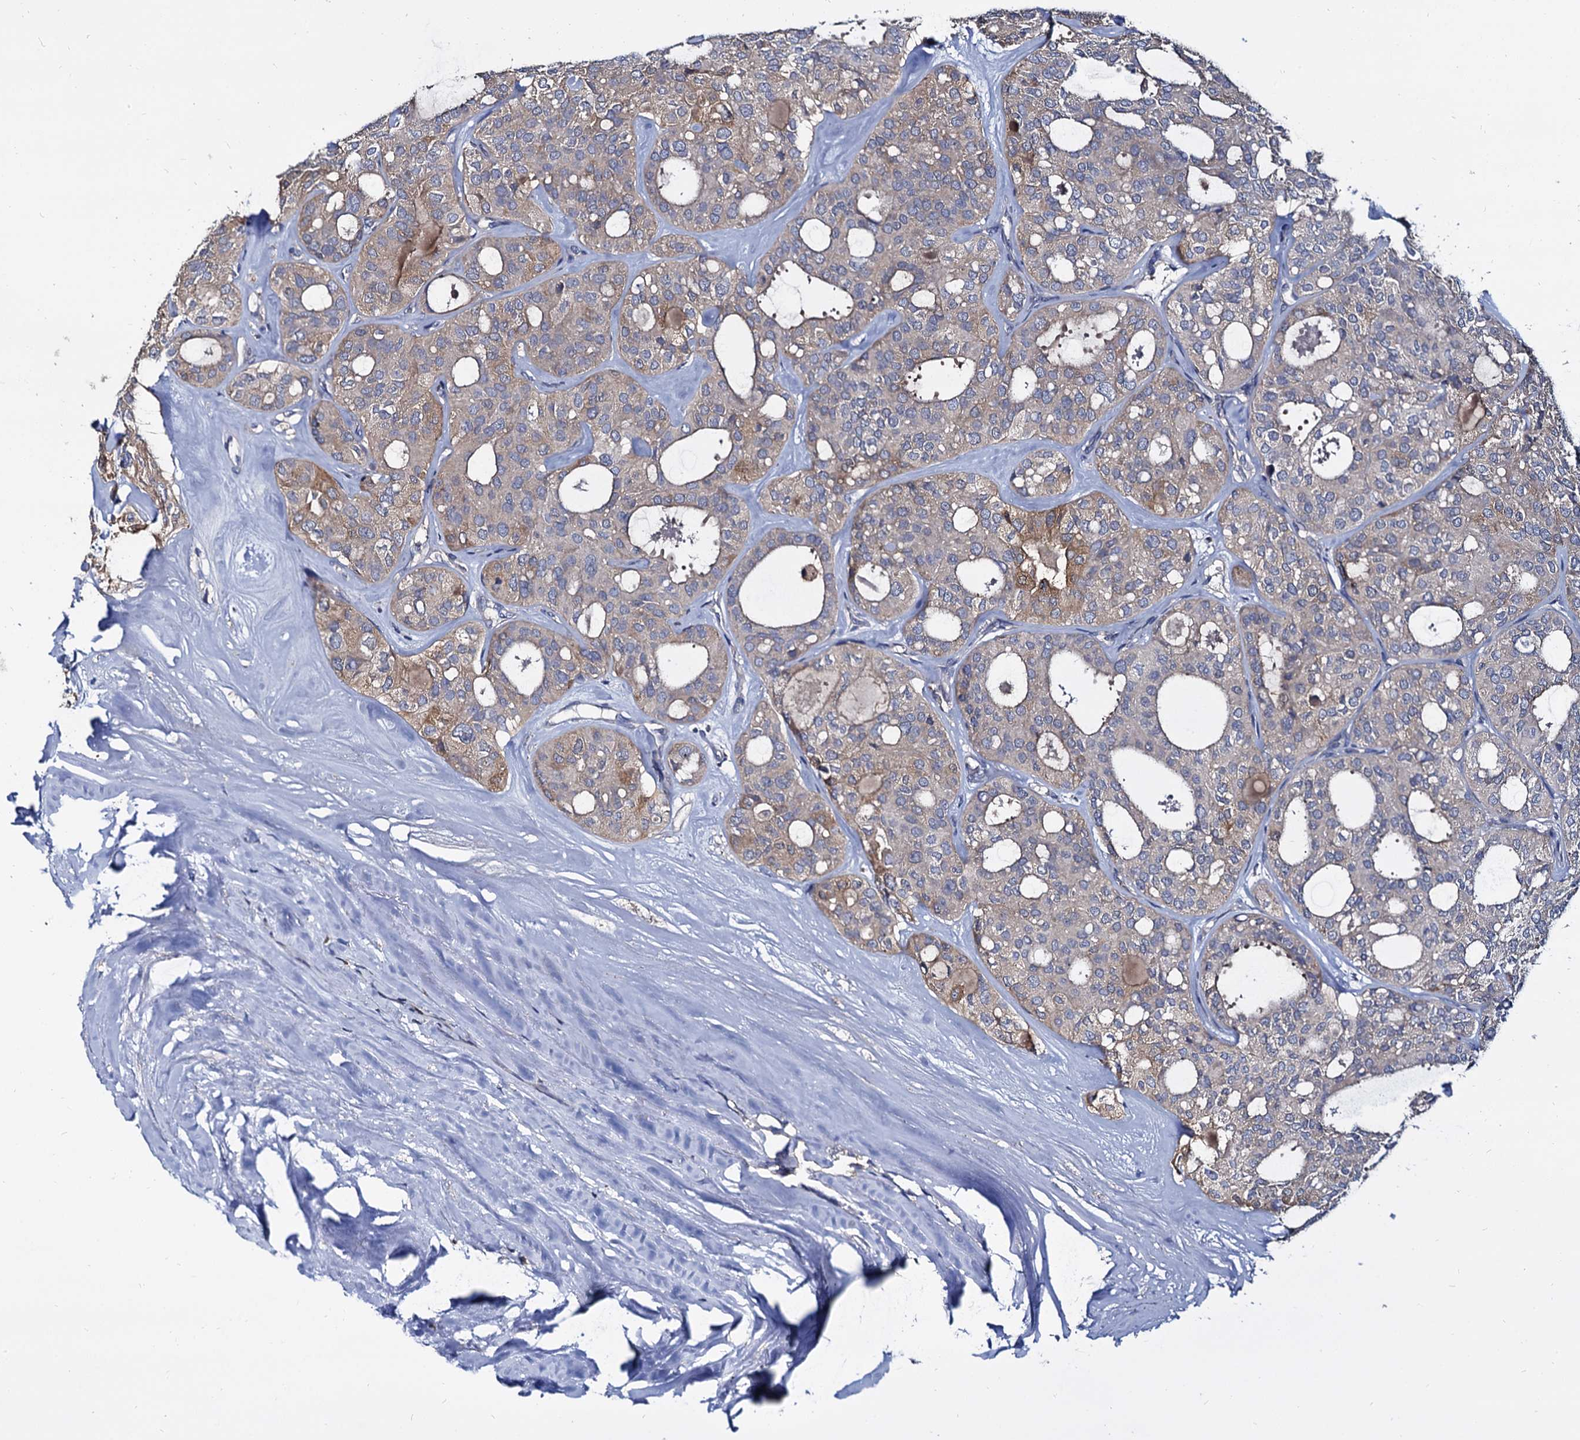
{"staining": {"intensity": "weak", "quantity": "25%-75%", "location": "cytoplasmic/membranous"}, "tissue": "thyroid cancer", "cell_type": "Tumor cells", "image_type": "cancer", "snomed": [{"axis": "morphology", "description": "Follicular adenoma carcinoma, NOS"}, {"axis": "topography", "description": "Thyroid gland"}], "caption": "Thyroid cancer (follicular adenoma carcinoma) stained with DAB (3,3'-diaminobenzidine) immunohistochemistry (IHC) shows low levels of weak cytoplasmic/membranous staining in about 25%-75% of tumor cells.", "gene": "ANKRD13A", "patient": {"sex": "male", "age": 75}}